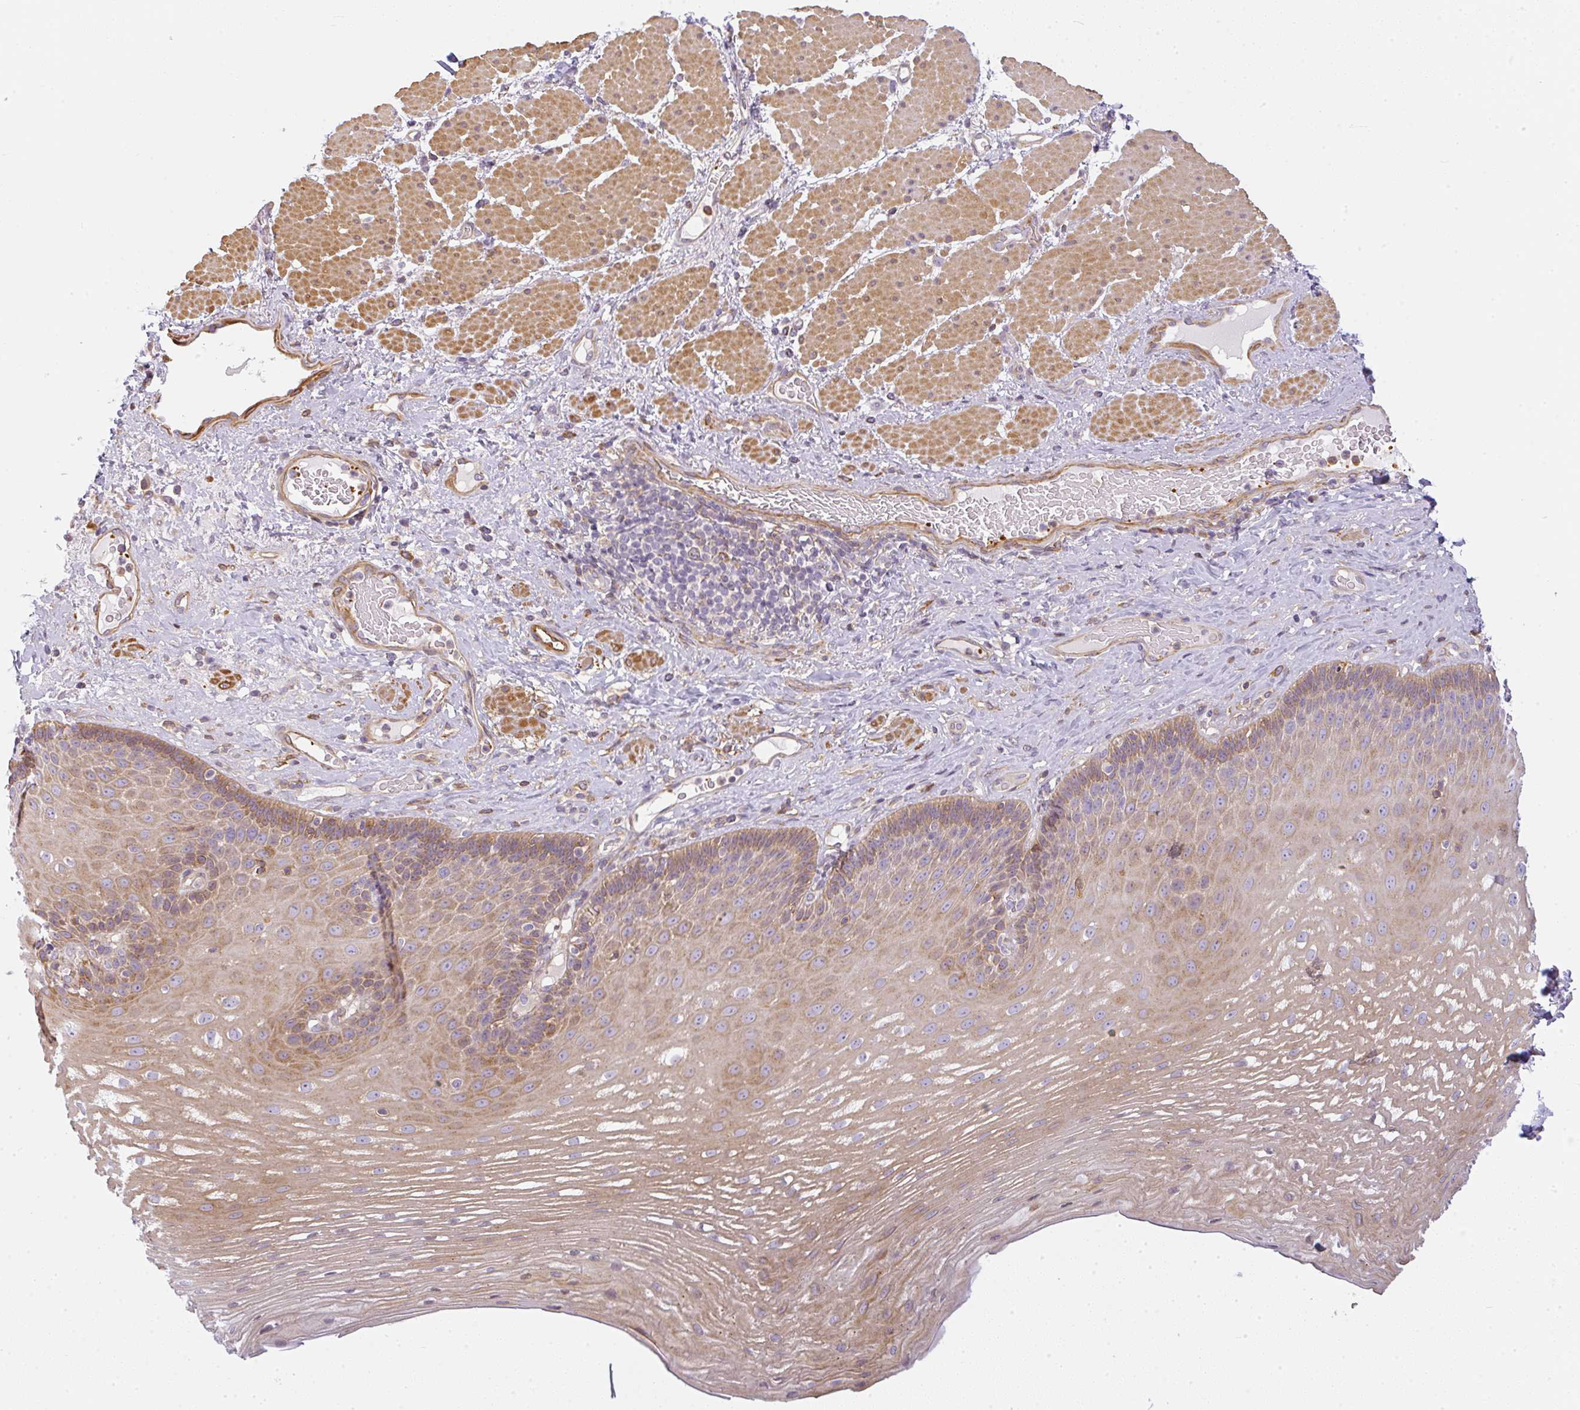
{"staining": {"intensity": "moderate", "quantity": "25%-75%", "location": "cytoplasmic/membranous"}, "tissue": "esophagus", "cell_type": "Squamous epithelial cells", "image_type": "normal", "snomed": [{"axis": "morphology", "description": "Normal tissue, NOS"}, {"axis": "topography", "description": "Esophagus"}], "caption": "Approximately 25%-75% of squamous epithelial cells in benign esophagus display moderate cytoplasmic/membranous protein expression as visualized by brown immunohistochemical staining.", "gene": "SULF1", "patient": {"sex": "male", "age": 62}}